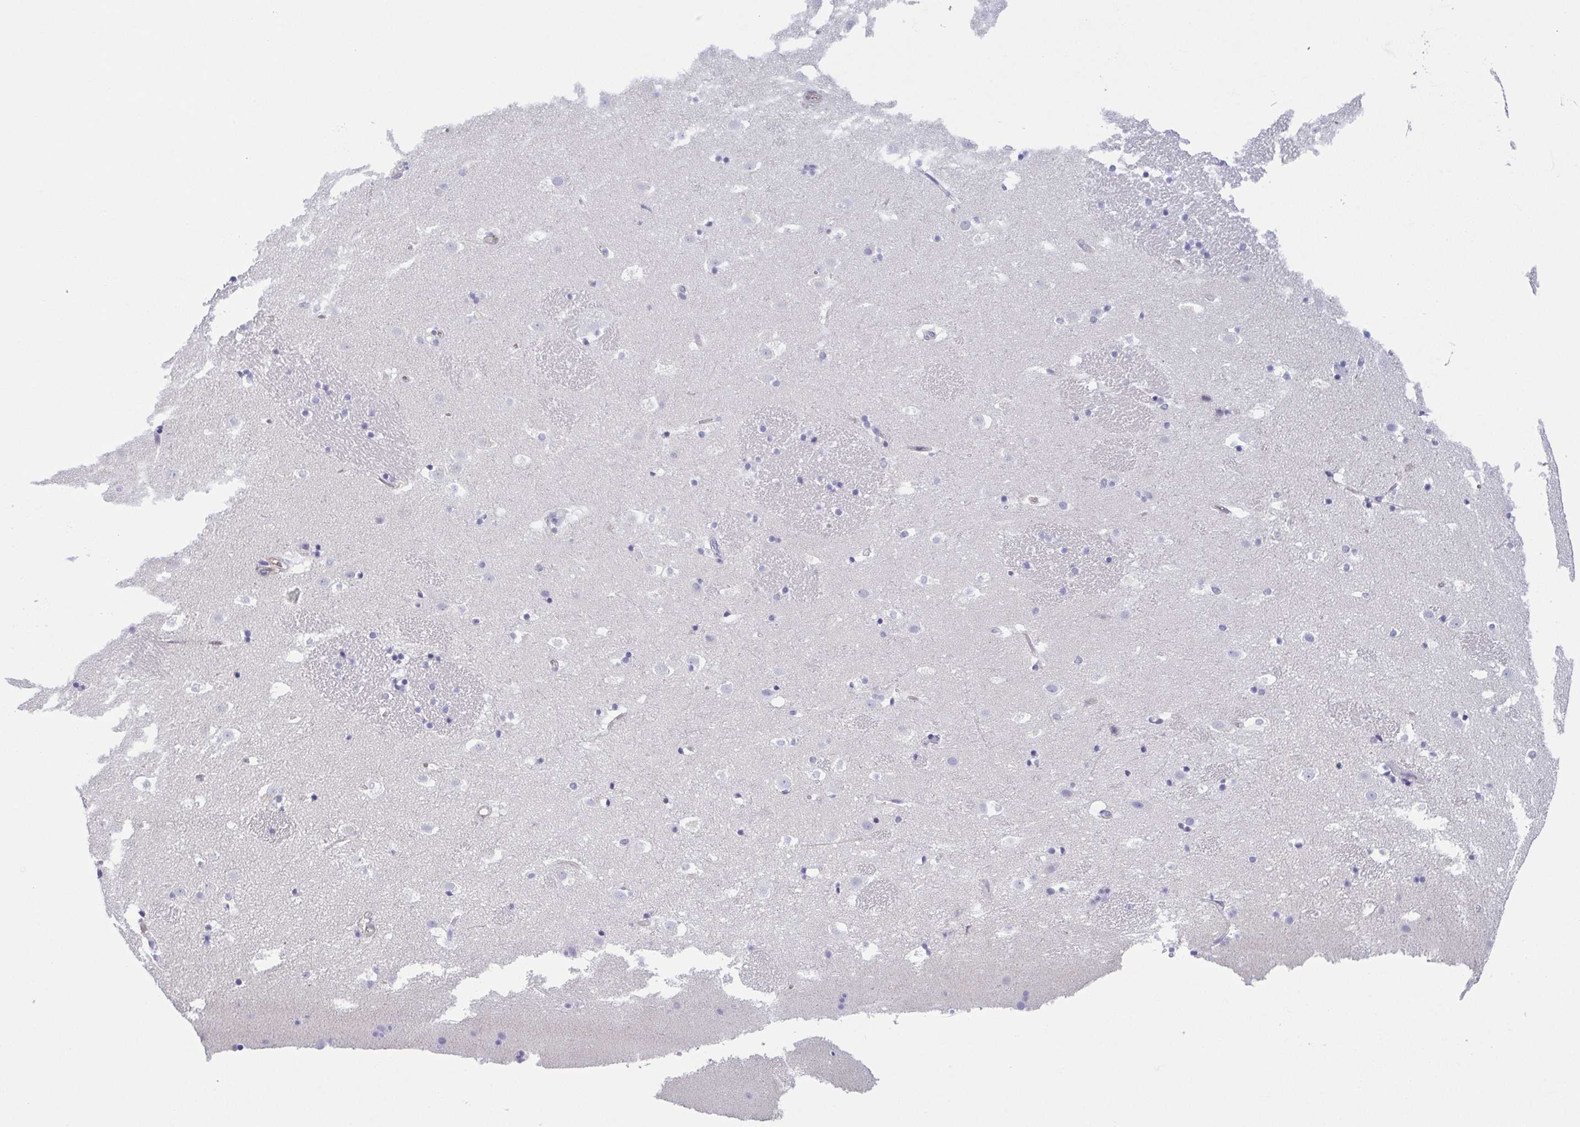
{"staining": {"intensity": "negative", "quantity": "none", "location": "none"}, "tissue": "caudate", "cell_type": "Glial cells", "image_type": "normal", "snomed": [{"axis": "morphology", "description": "Normal tissue, NOS"}, {"axis": "topography", "description": "Lateral ventricle wall"}], "caption": "A histopathology image of caudate stained for a protein exhibits no brown staining in glial cells.", "gene": "COL17A1", "patient": {"sex": "male", "age": 37}}